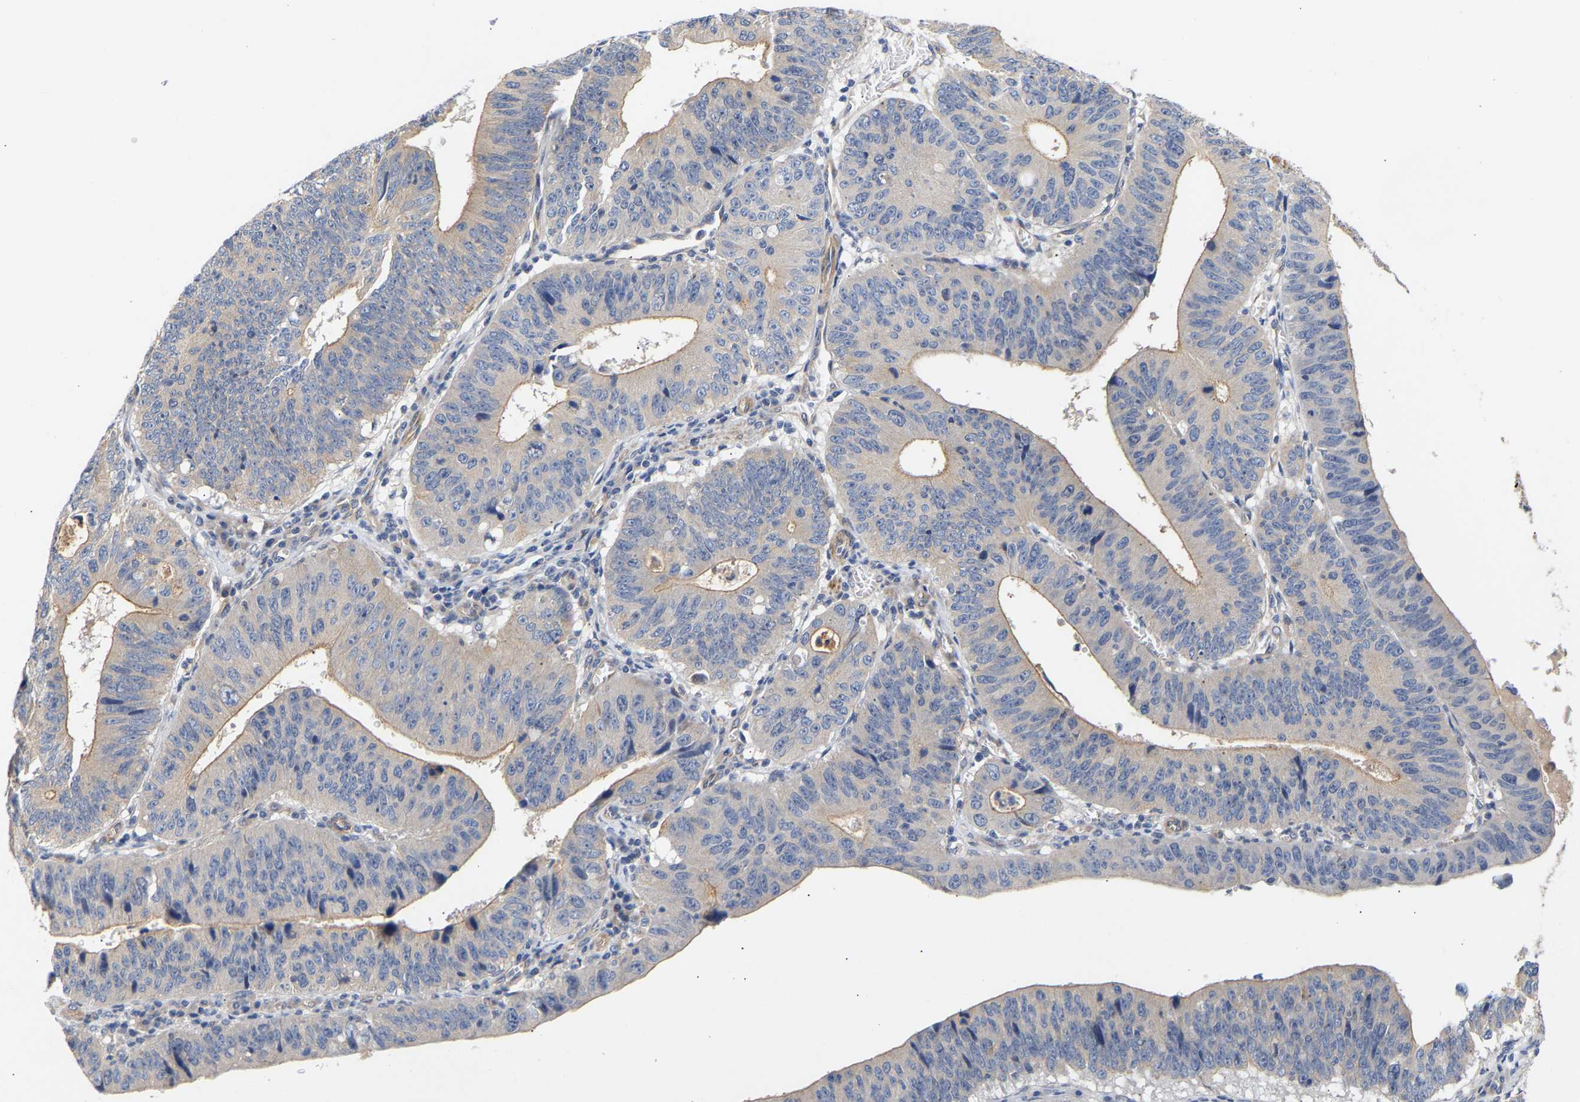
{"staining": {"intensity": "weak", "quantity": "25%-75%", "location": "cytoplasmic/membranous"}, "tissue": "stomach cancer", "cell_type": "Tumor cells", "image_type": "cancer", "snomed": [{"axis": "morphology", "description": "Adenocarcinoma, NOS"}, {"axis": "topography", "description": "Stomach"}], "caption": "Brown immunohistochemical staining in human adenocarcinoma (stomach) exhibits weak cytoplasmic/membranous positivity in approximately 25%-75% of tumor cells.", "gene": "KASH5", "patient": {"sex": "male", "age": 59}}